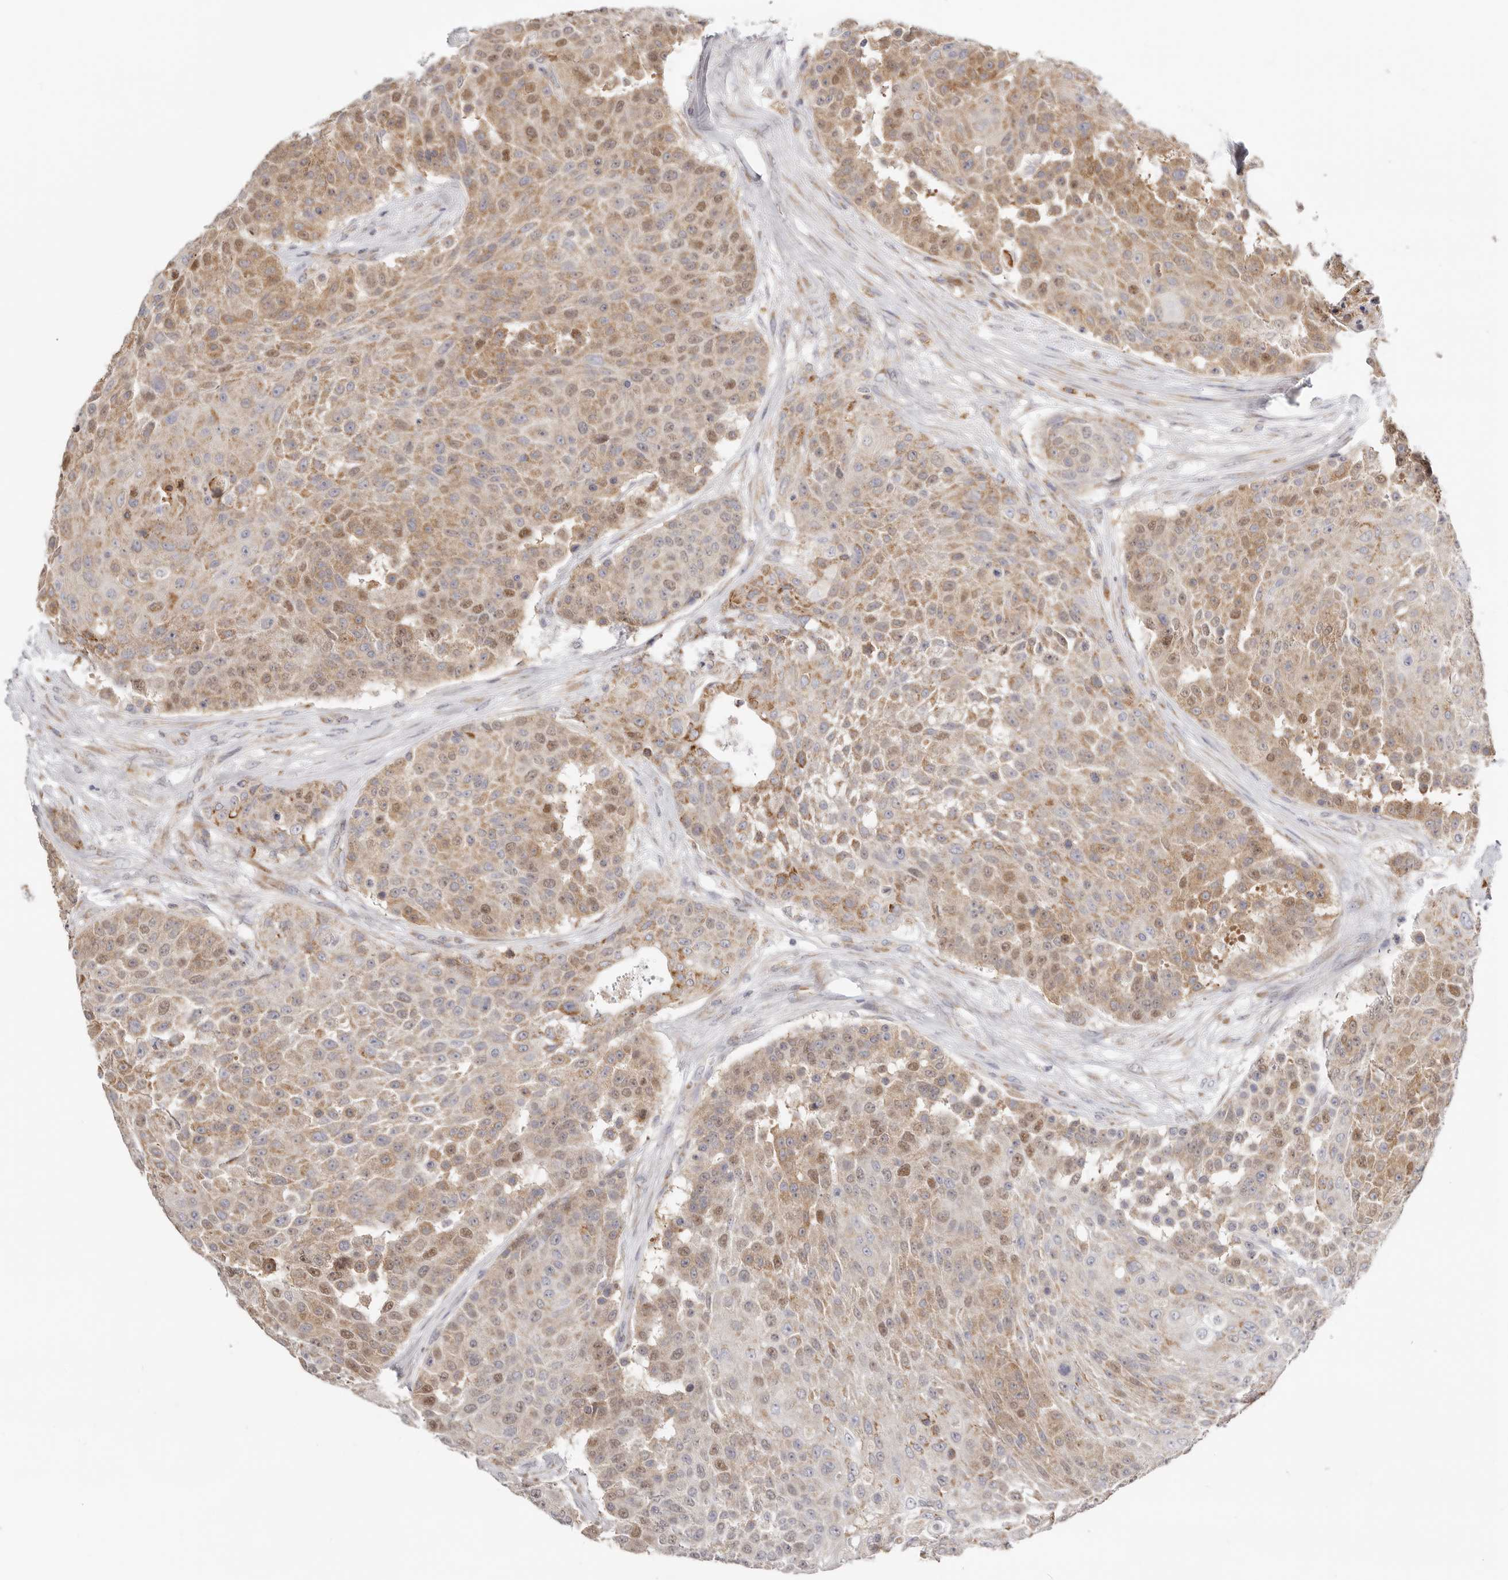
{"staining": {"intensity": "moderate", "quantity": ">75%", "location": "cytoplasmic/membranous,nuclear"}, "tissue": "urothelial cancer", "cell_type": "Tumor cells", "image_type": "cancer", "snomed": [{"axis": "morphology", "description": "Urothelial carcinoma, High grade"}, {"axis": "topography", "description": "Urinary bladder"}], "caption": "Tumor cells show medium levels of moderate cytoplasmic/membranous and nuclear expression in approximately >75% of cells in human urothelial cancer.", "gene": "IL32", "patient": {"sex": "female", "age": 63}}